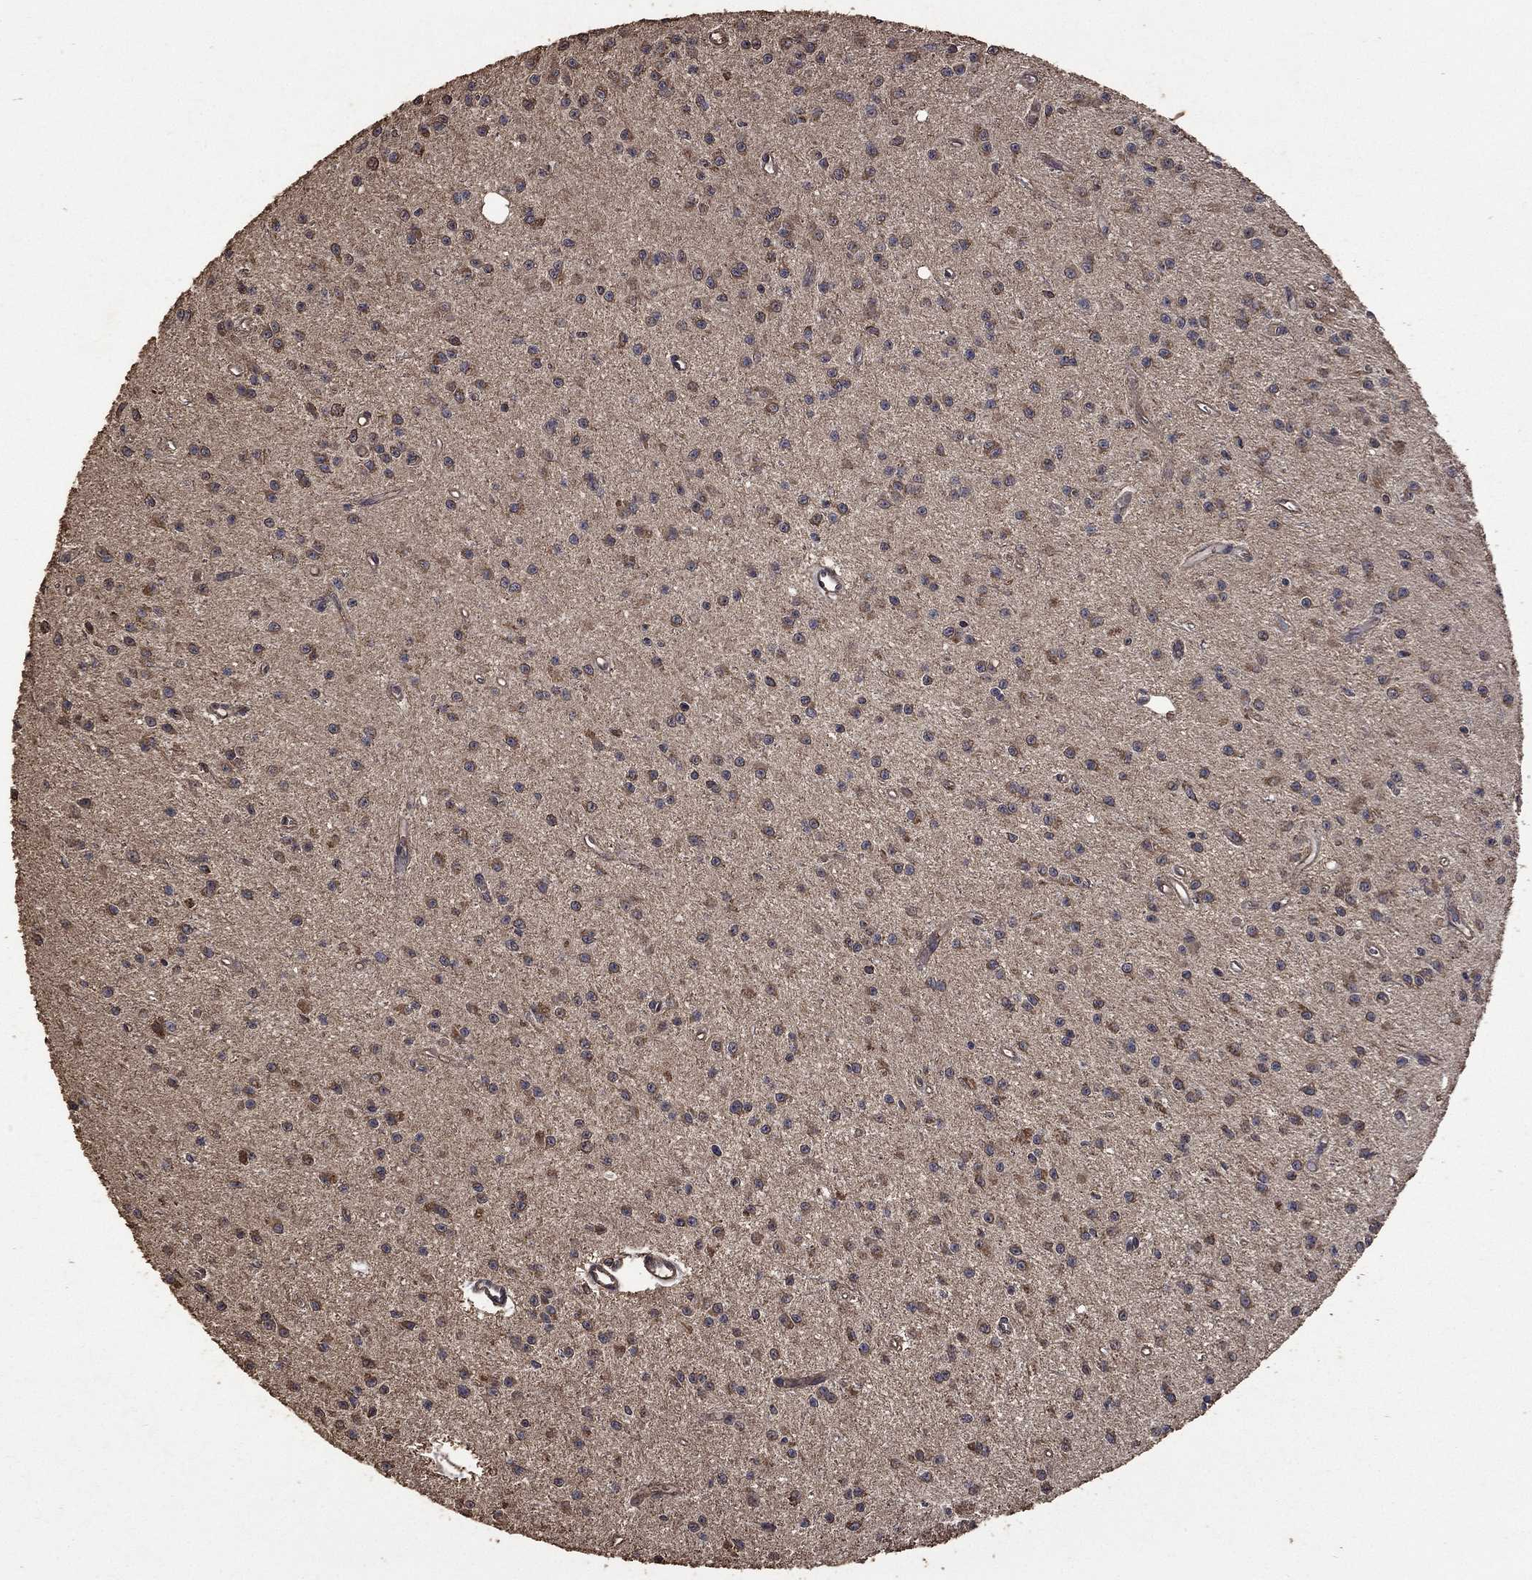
{"staining": {"intensity": "moderate", "quantity": "<25%", "location": "cytoplasmic/membranous"}, "tissue": "glioma", "cell_type": "Tumor cells", "image_type": "cancer", "snomed": [{"axis": "morphology", "description": "Glioma, malignant, Low grade"}, {"axis": "topography", "description": "Brain"}], "caption": "Glioma tissue exhibits moderate cytoplasmic/membranous staining in about <25% of tumor cells, visualized by immunohistochemistry. The staining is performed using DAB brown chromogen to label protein expression. The nuclei are counter-stained blue using hematoxylin.", "gene": "METTL27", "patient": {"sex": "female", "age": 45}}